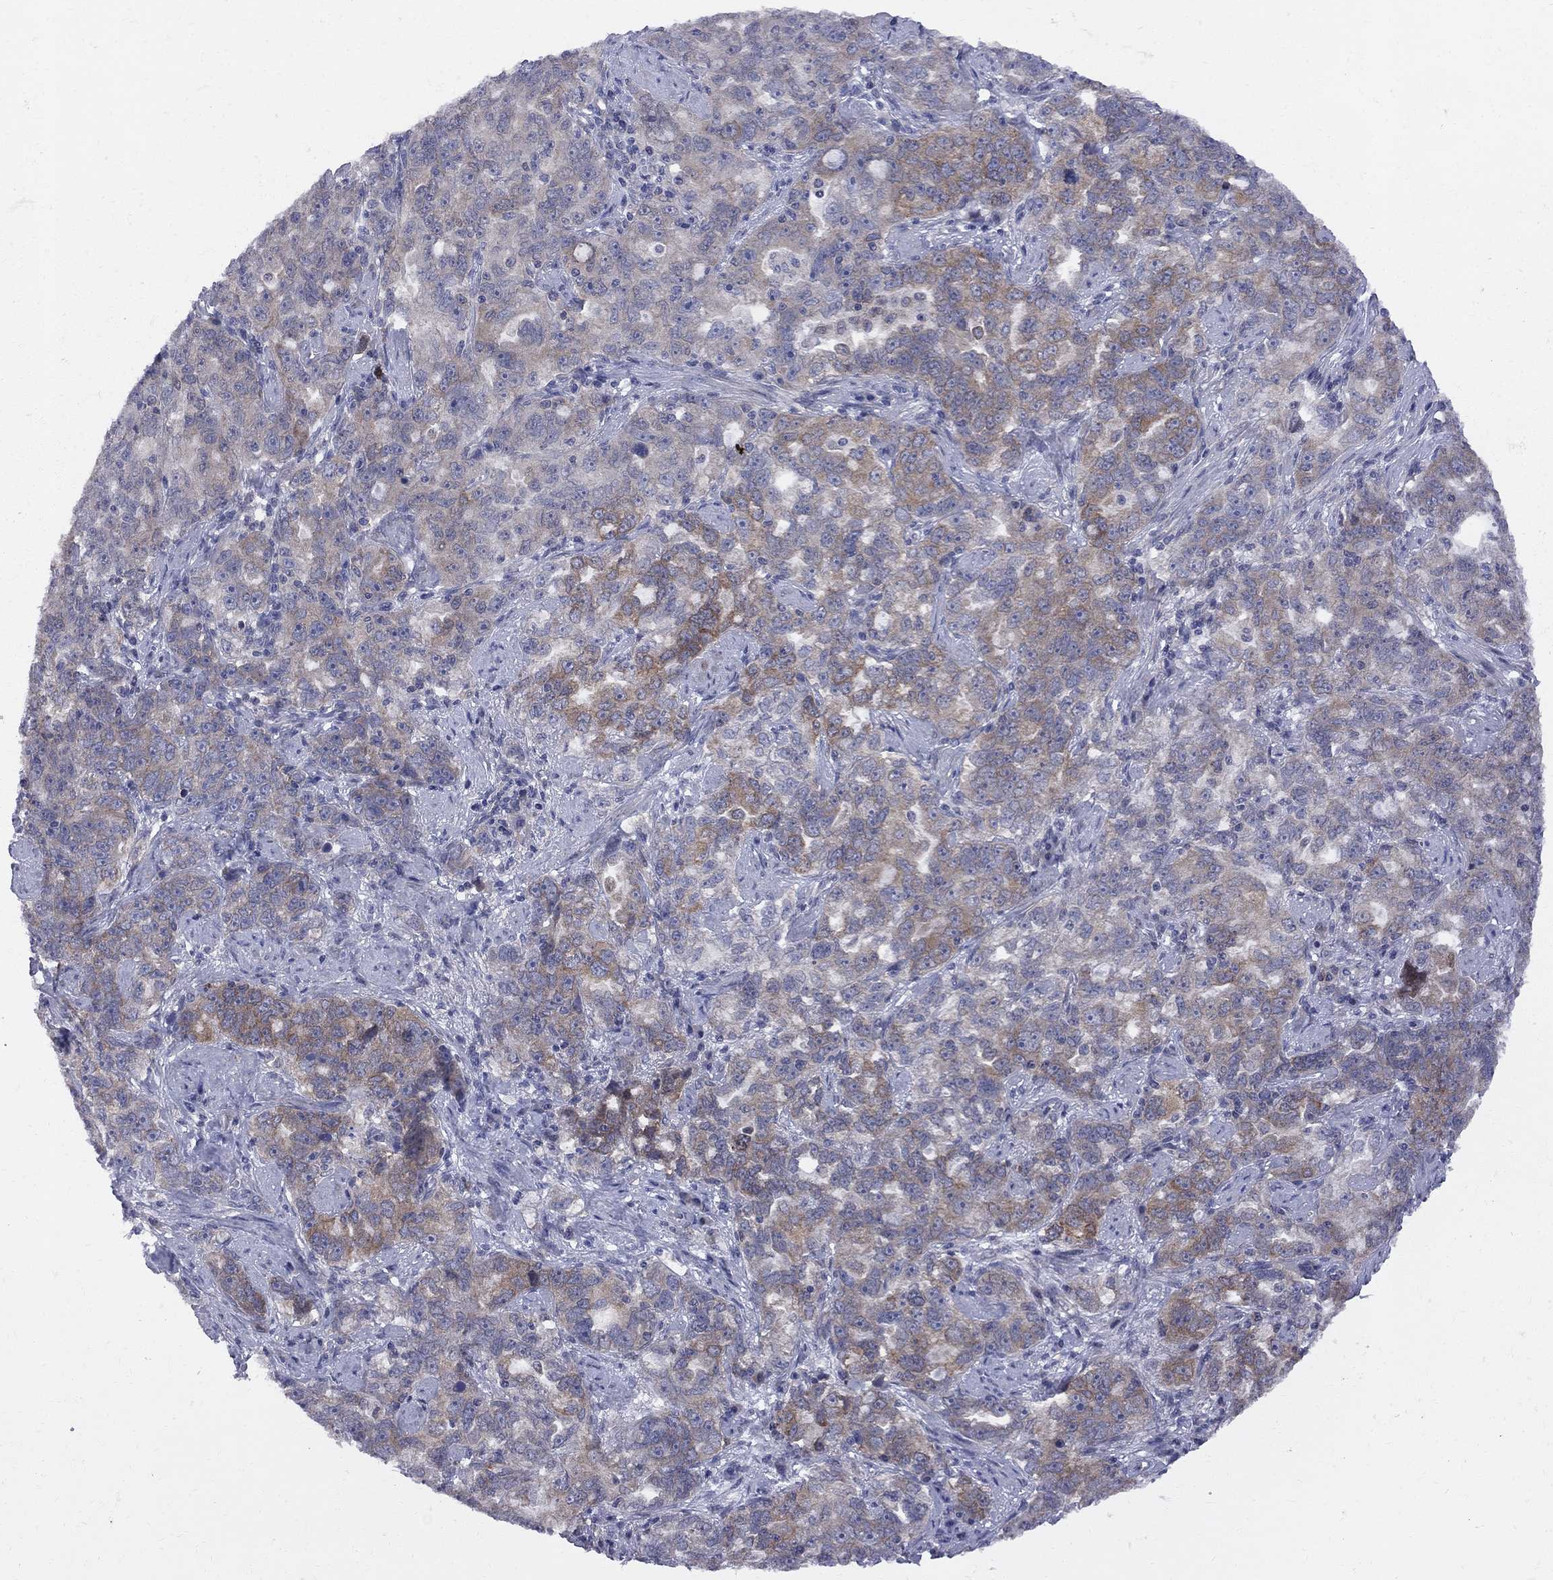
{"staining": {"intensity": "moderate", "quantity": "25%-75%", "location": "cytoplasmic/membranous"}, "tissue": "ovarian cancer", "cell_type": "Tumor cells", "image_type": "cancer", "snomed": [{"axis": "morphology", "description": "Cystadenocarcinoma, serous, NOS"}, {"axis": "topography", "description": "Ovary"}], "caption": "Moderate cytoplasmic/membranous protein positivity is appreciated in about 25%-75% of tumor cells in serous cystadenocarcinoma (ovarian). (DAB (3,3'-diaminobenzidine) IHC, brown staining for protein, blue staining for nuclei).", "gene": "CNOT11", "patient": {"sex": "female", "age": 51}}